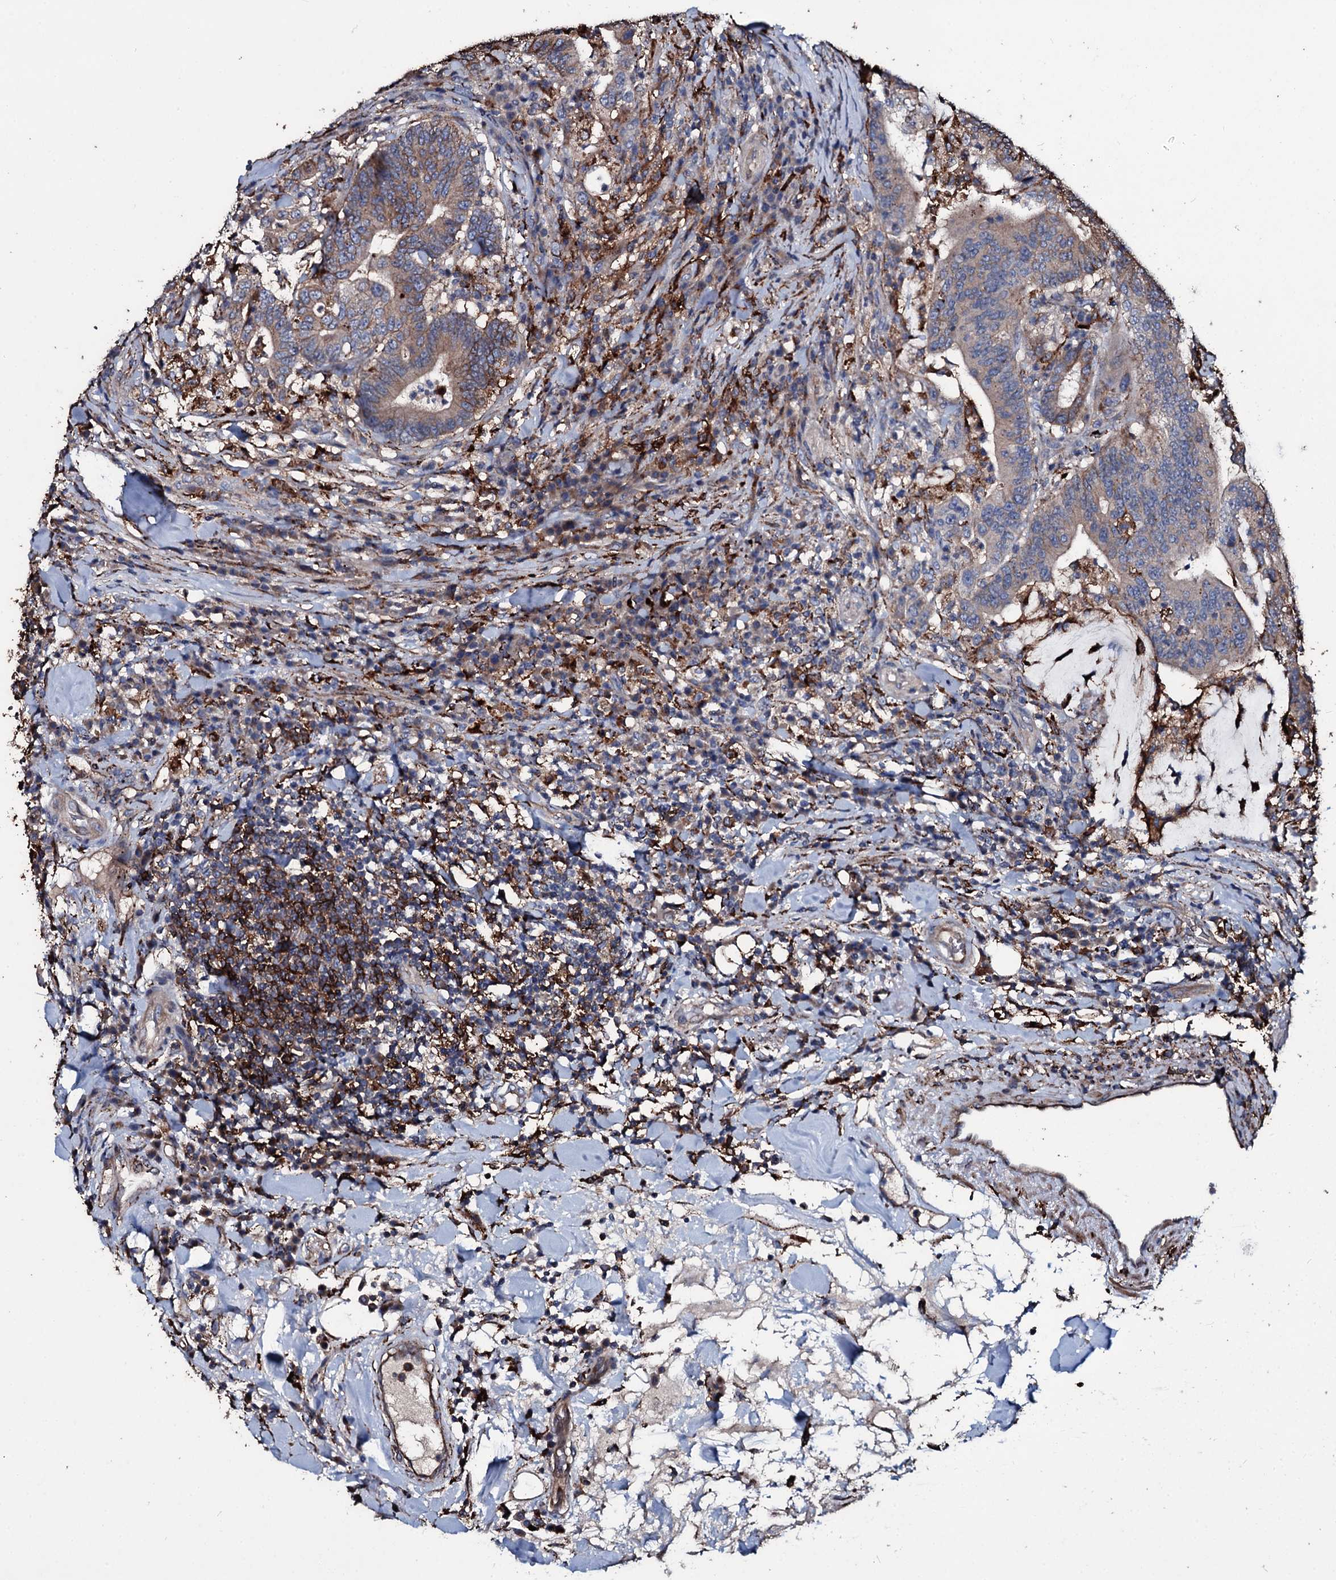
{"staining": {"intensity": "strong", "quantity": "<25%", "location": "cytoplasmic/membranous"}, "tissue": "colorectal cancer", "cell_type": "Tumor cells", "image_type": "cancer", "snomed": [{"axis": "morphology", "description": "Adenocarcinoma, NOS"}, {"axis": "topography", "description": "Colon"}], "caption": "A photomicrograph of colorectal cancer (adenocarcinoma) stained for a protein shows strong cytoplasmic/membranous brown staining in tumor cells.", "gene": "TPGS2", "patient": {"sex": "female", "age": 66}}